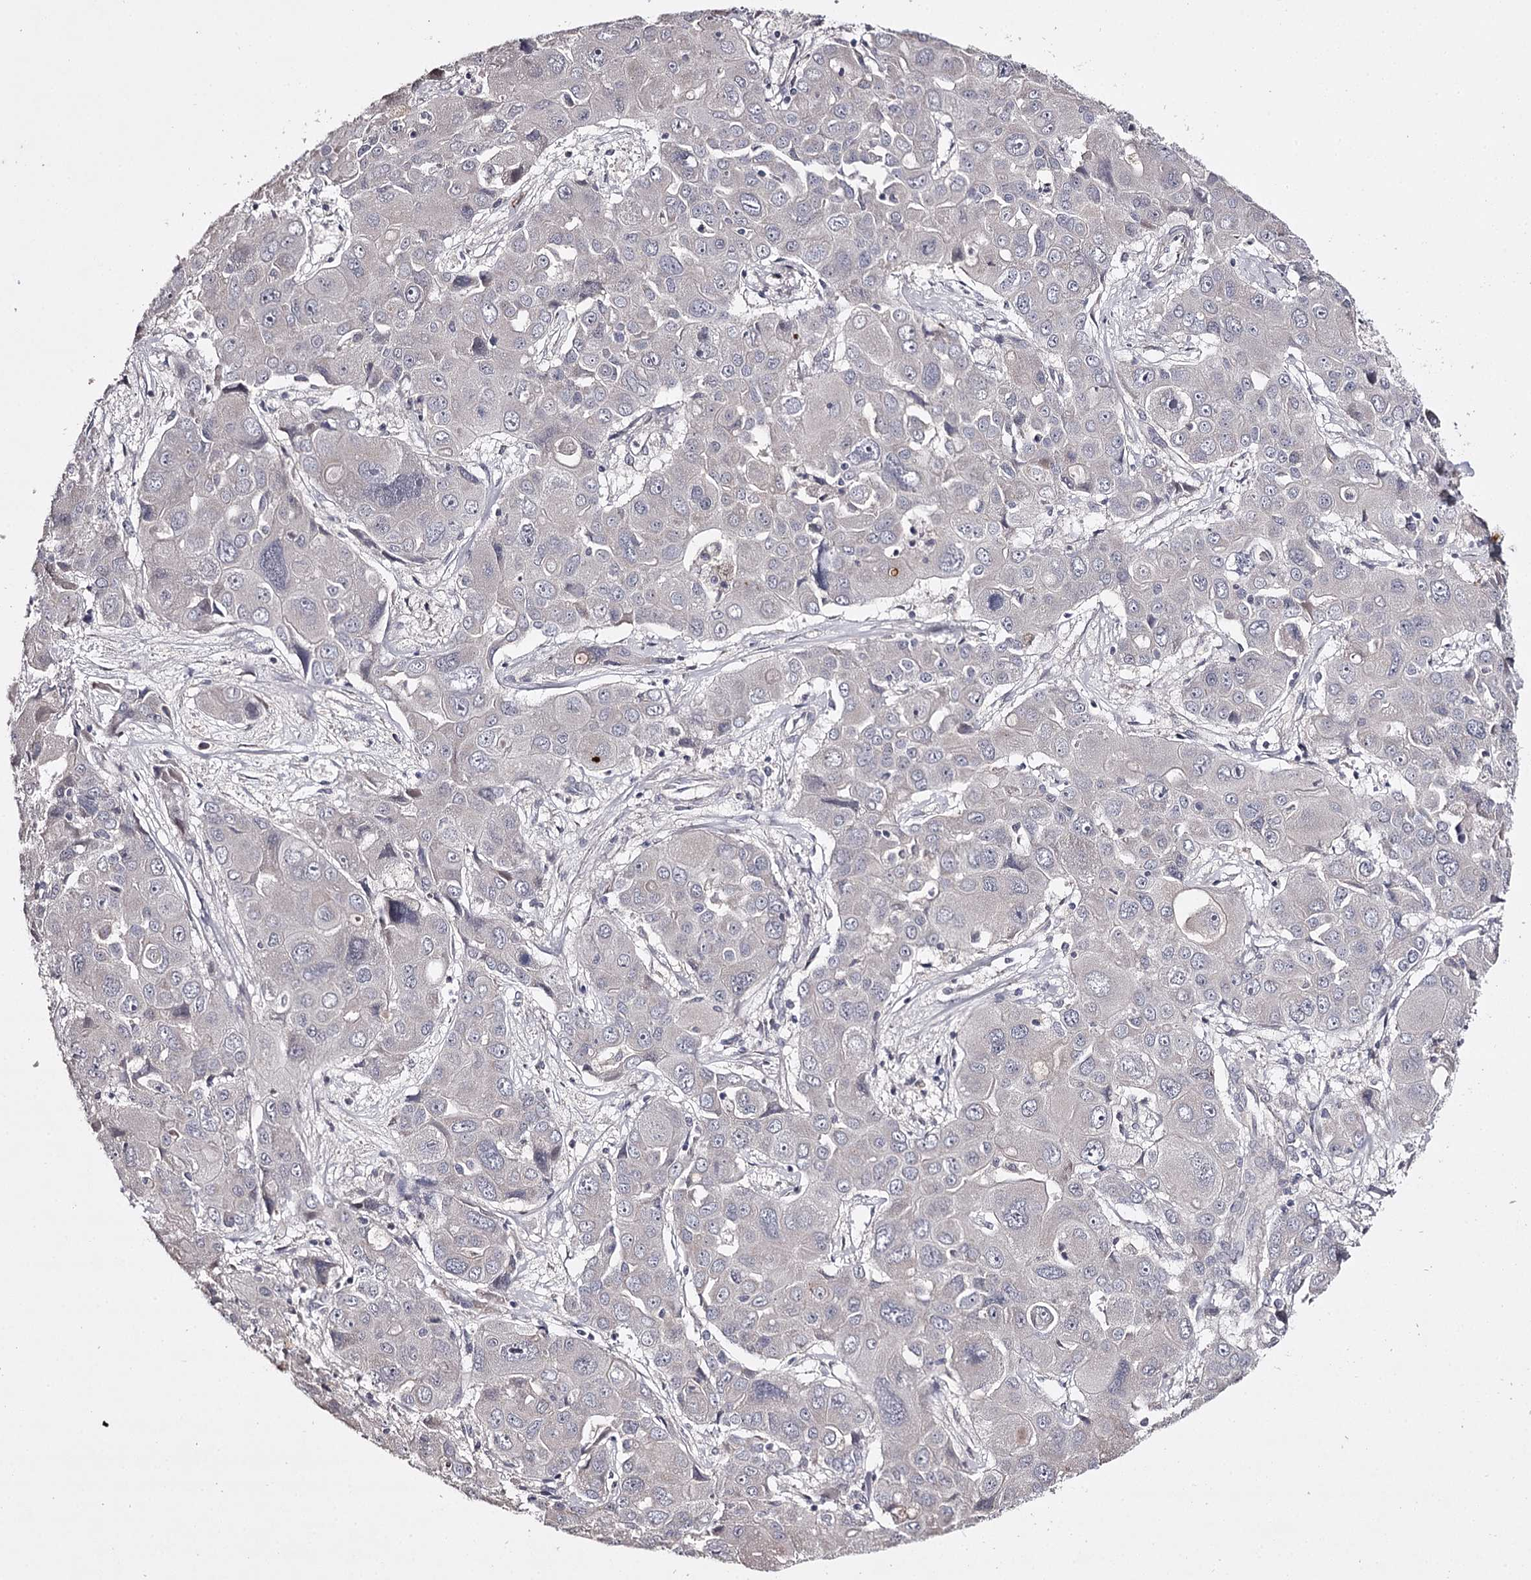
{"staining": {"intensity": "negative", "quantity": "none", "location": "none"}, "tissue": "liver cancer", "cell_type": "Tumor cells", "image_type": "cancer", "snomed": [{"axis": "morphology", "description": "Cholangiocarcinoma"}, {"axis": "topography", "description": "Liver"}], "caption": "Liver cancer (cholangiocarcinoma) was stained to show a protein in brown. There is no significant positivity in tumor cells.", "gene": "PRM2", "patient": {"sex": "male", "age": 67}}